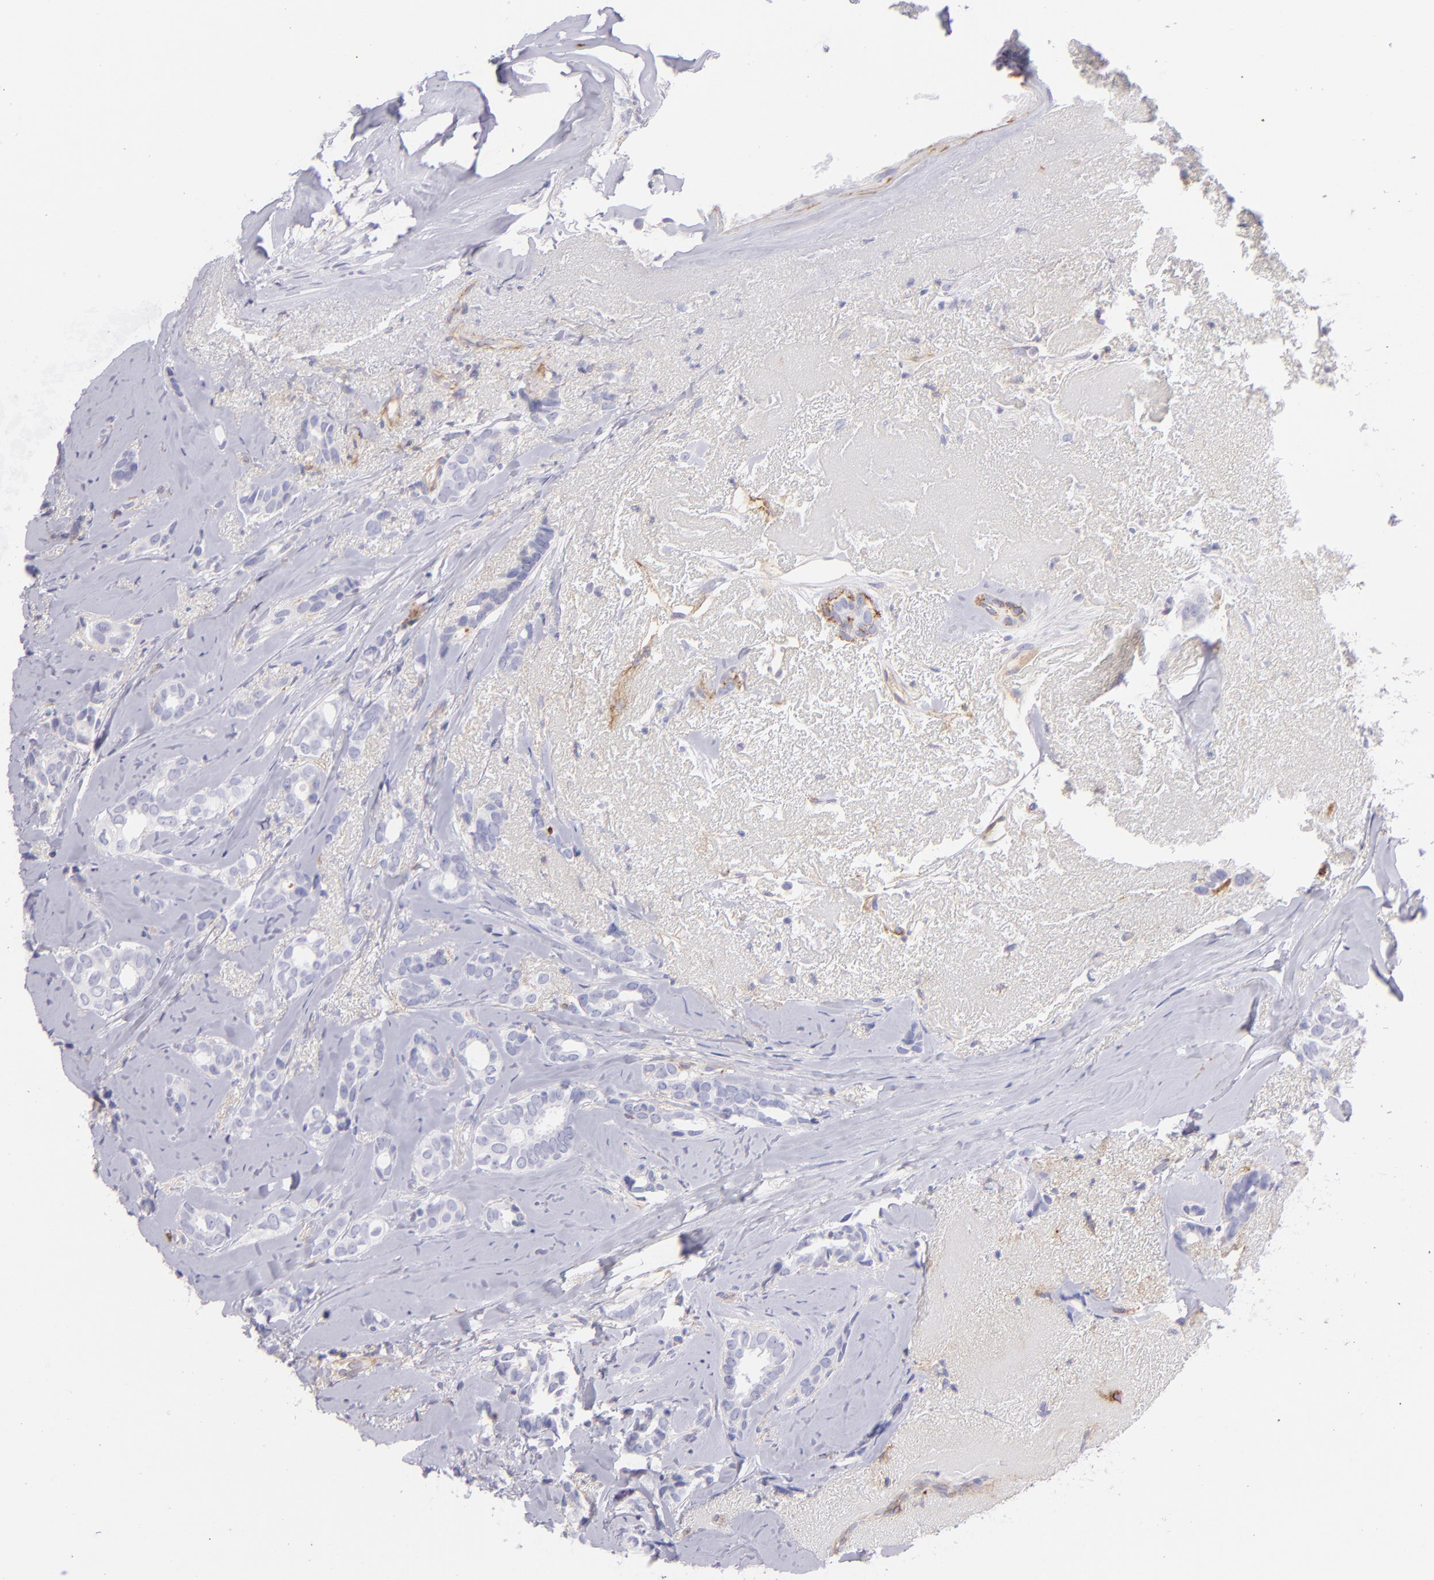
{"staining": {"intensity": "negative", "quantity": "none", "location": "none"}, "tissue": "breast cancer", "cell_type": "Tumor cells", "image_type": "cancer", "snomed": [{"axis": "morphology", "description": "Duct carcinoma"}, {"axis": "topography", "description": "Breast"}], "caption": "Tumor cells show no significant positivity in breast invasive ductal carcinoma.", "gene": "CD81", "patient": {"sex": "female", "age": 54}}